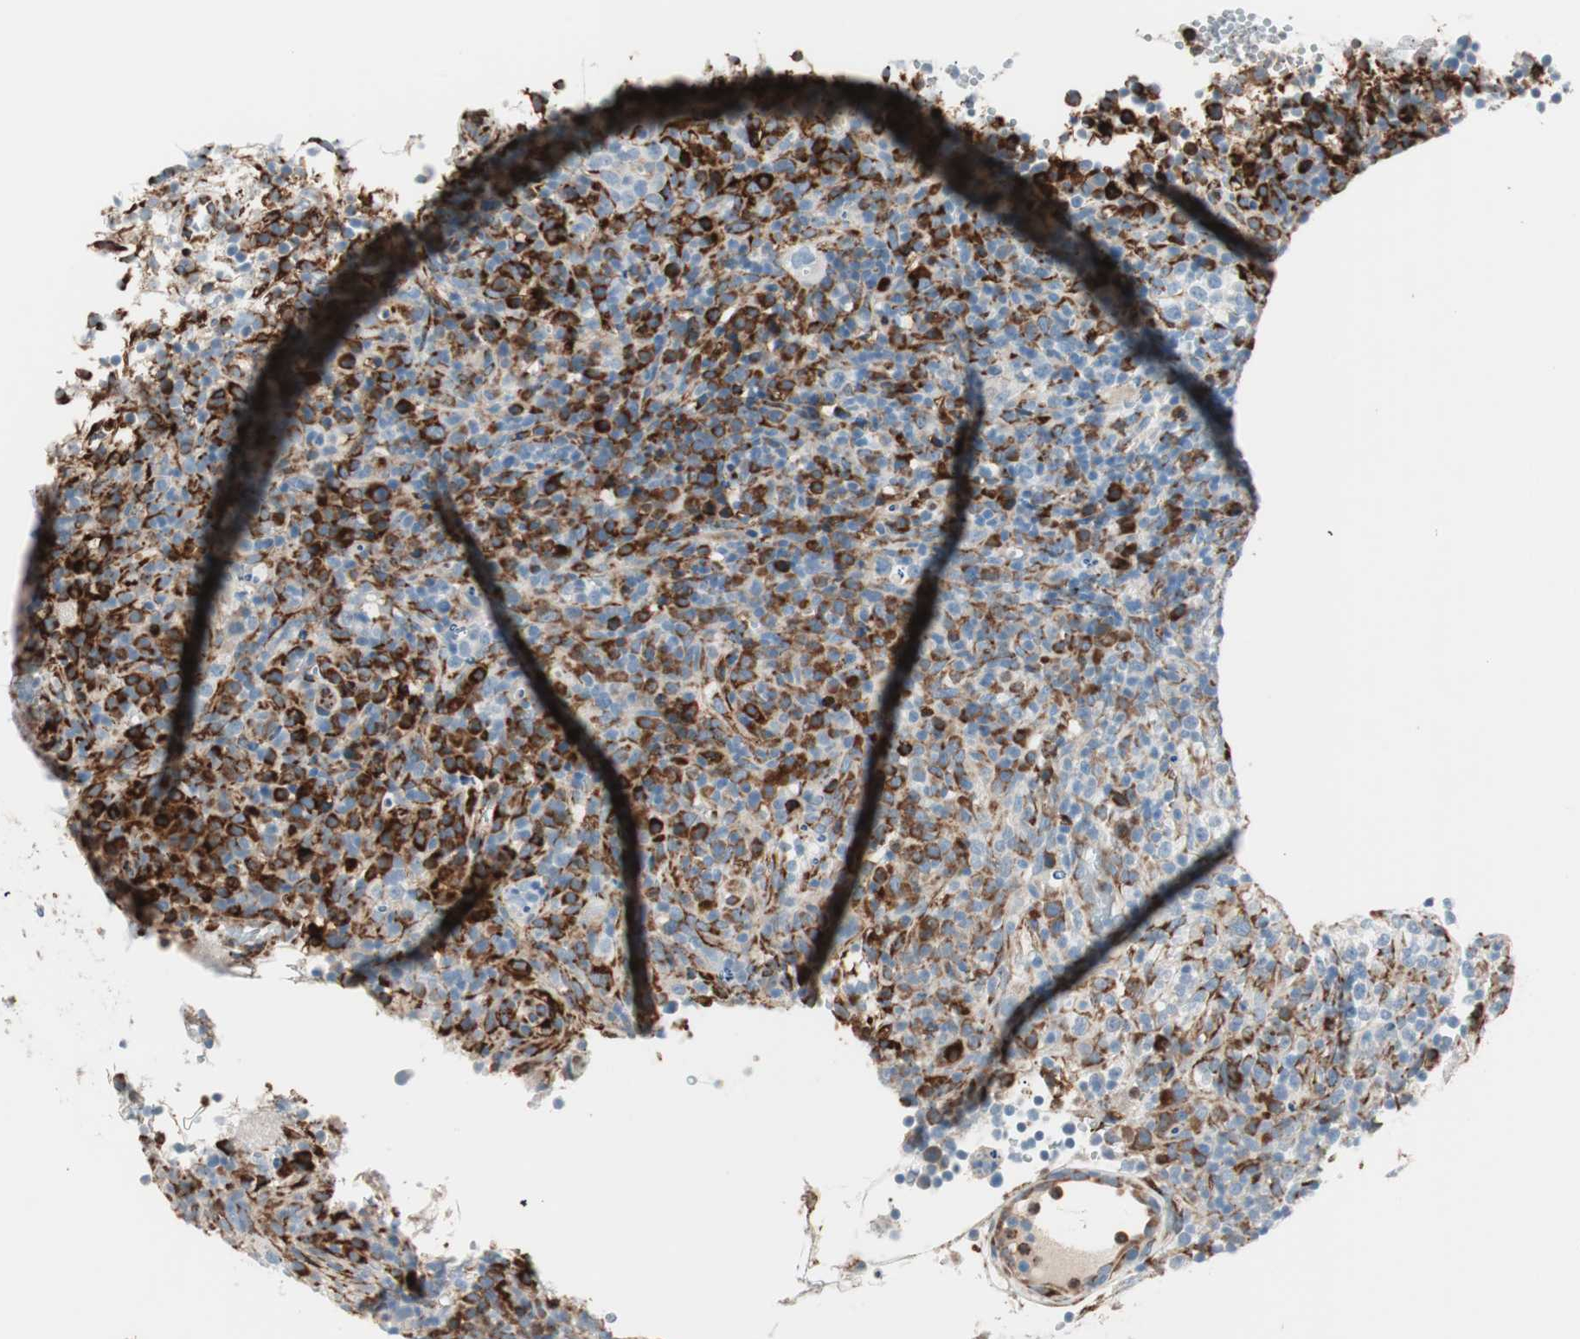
{"staining": {"intensity": "strong", "quantity": "25%-75%", "location": "cytoplasmic/membranous"}, "tissue": "lymphoma", "cell_type": "Tumor cells", "image_type": "cancer", "snomed": [{"axis": "morphology", "description": "Malignant lymphoma, non-Hodgkin's type, High grade"}, {"axis": "topography", "description": "Lymph node"}], "caption": "A brown stain highlights strong cytoplasmic/membranous staining of a protein in lymphoma tumor cells. (Stains: DAB in brown, nuclei in blue, Microscopy: brightfield microscopy at high magnification).", "gene": "P4HTM", "patient": {"sex": "female", "age": 76}}